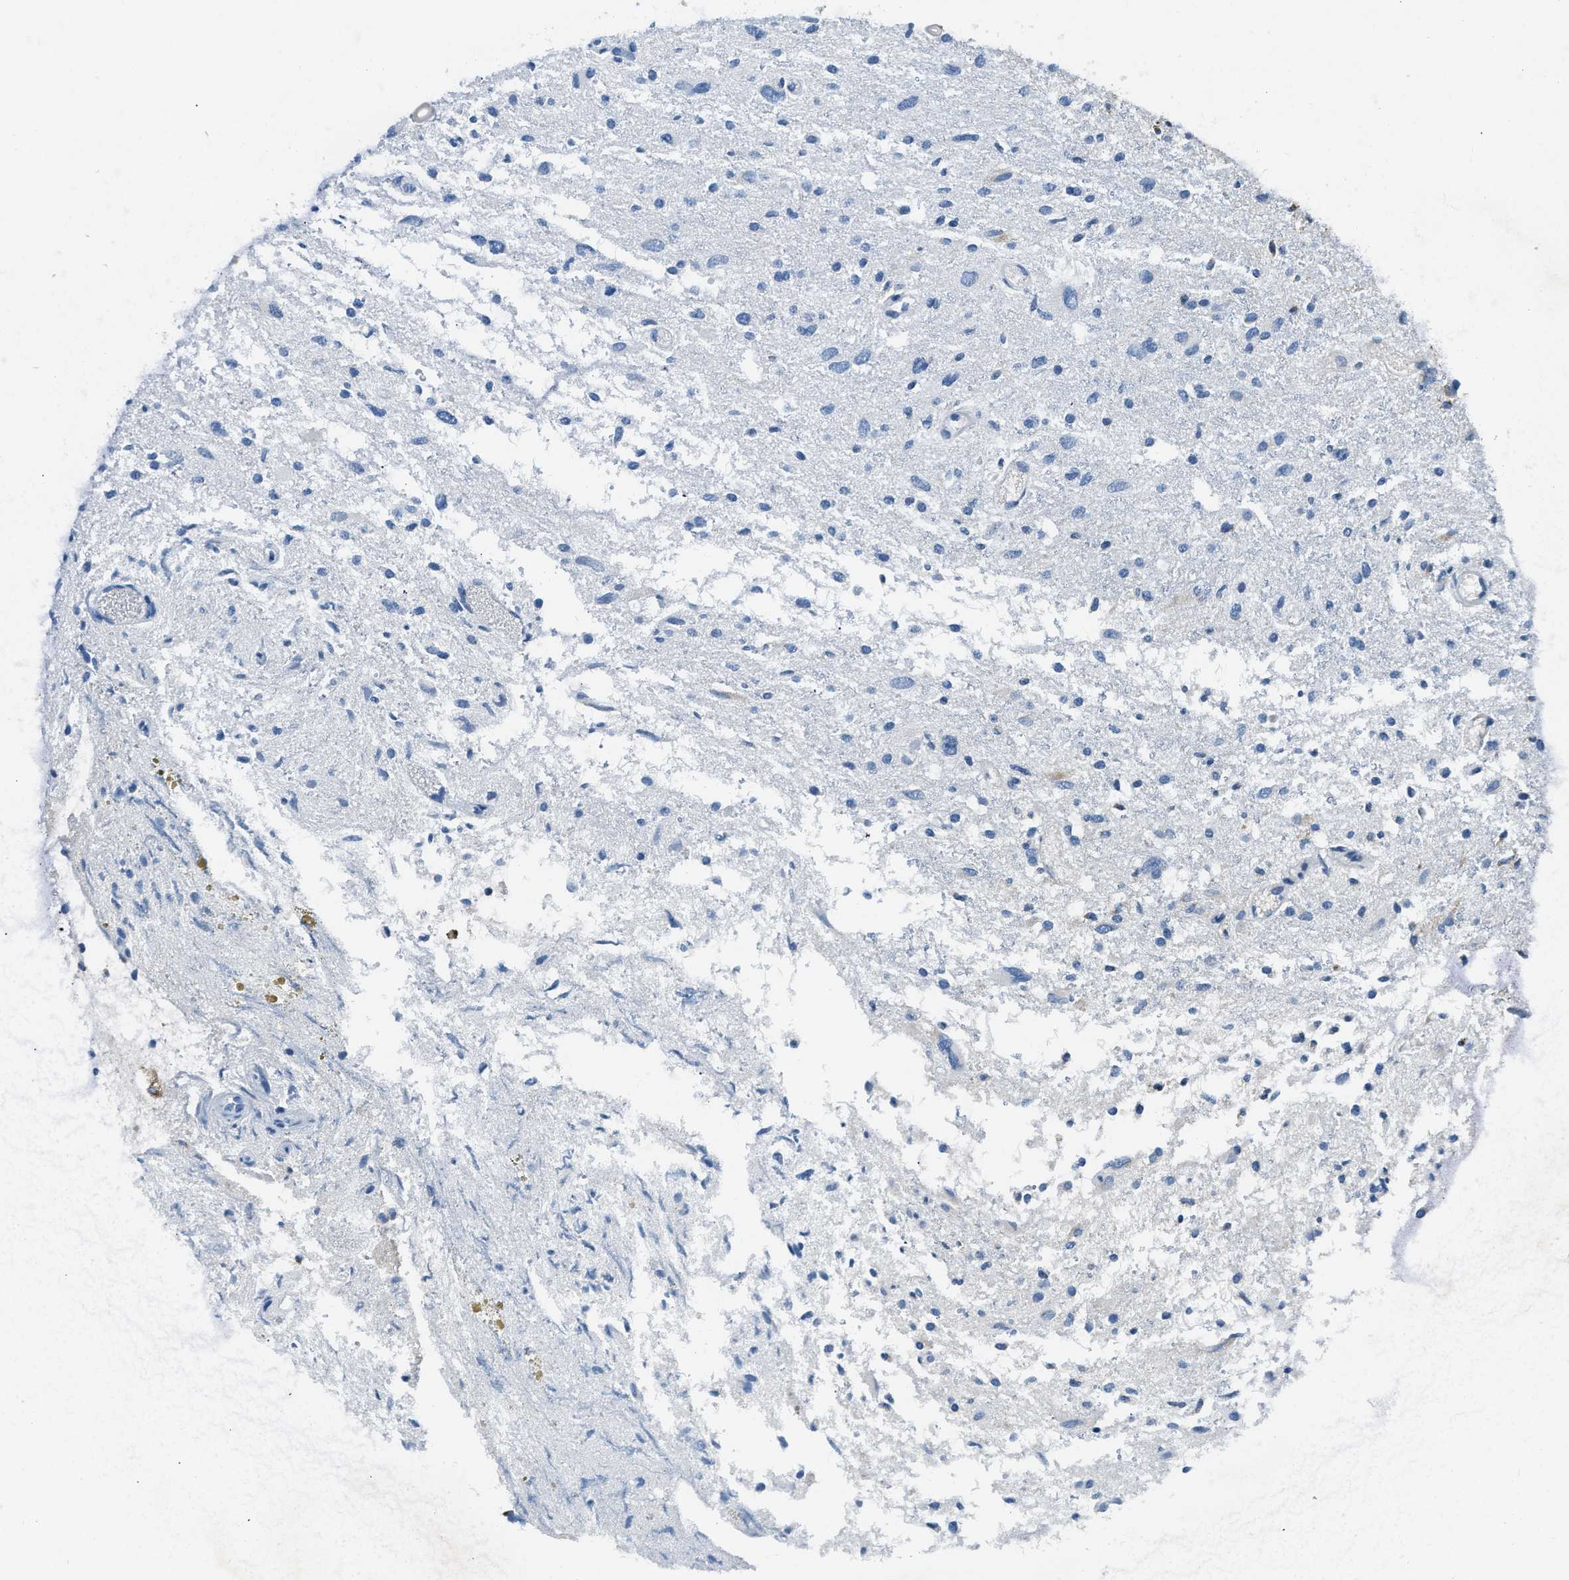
{"staining": {"intensity": "negative", "quantity": "none", "location": "none"}, "tissue": "glioma", "cell_type": "Tumor cells", "image_type": "cancer", "snomed": [{"axis": "morphology", "description": "Glioma, malignant, High grade"}, {"axis": "topography", "description": "Brain"}], "caption": "A histopathology image of glioma stained for a protein displays no brown staining in tumor cells.", "gene": "ACADVL", "patient": {"sex": "female", "age": 59}}